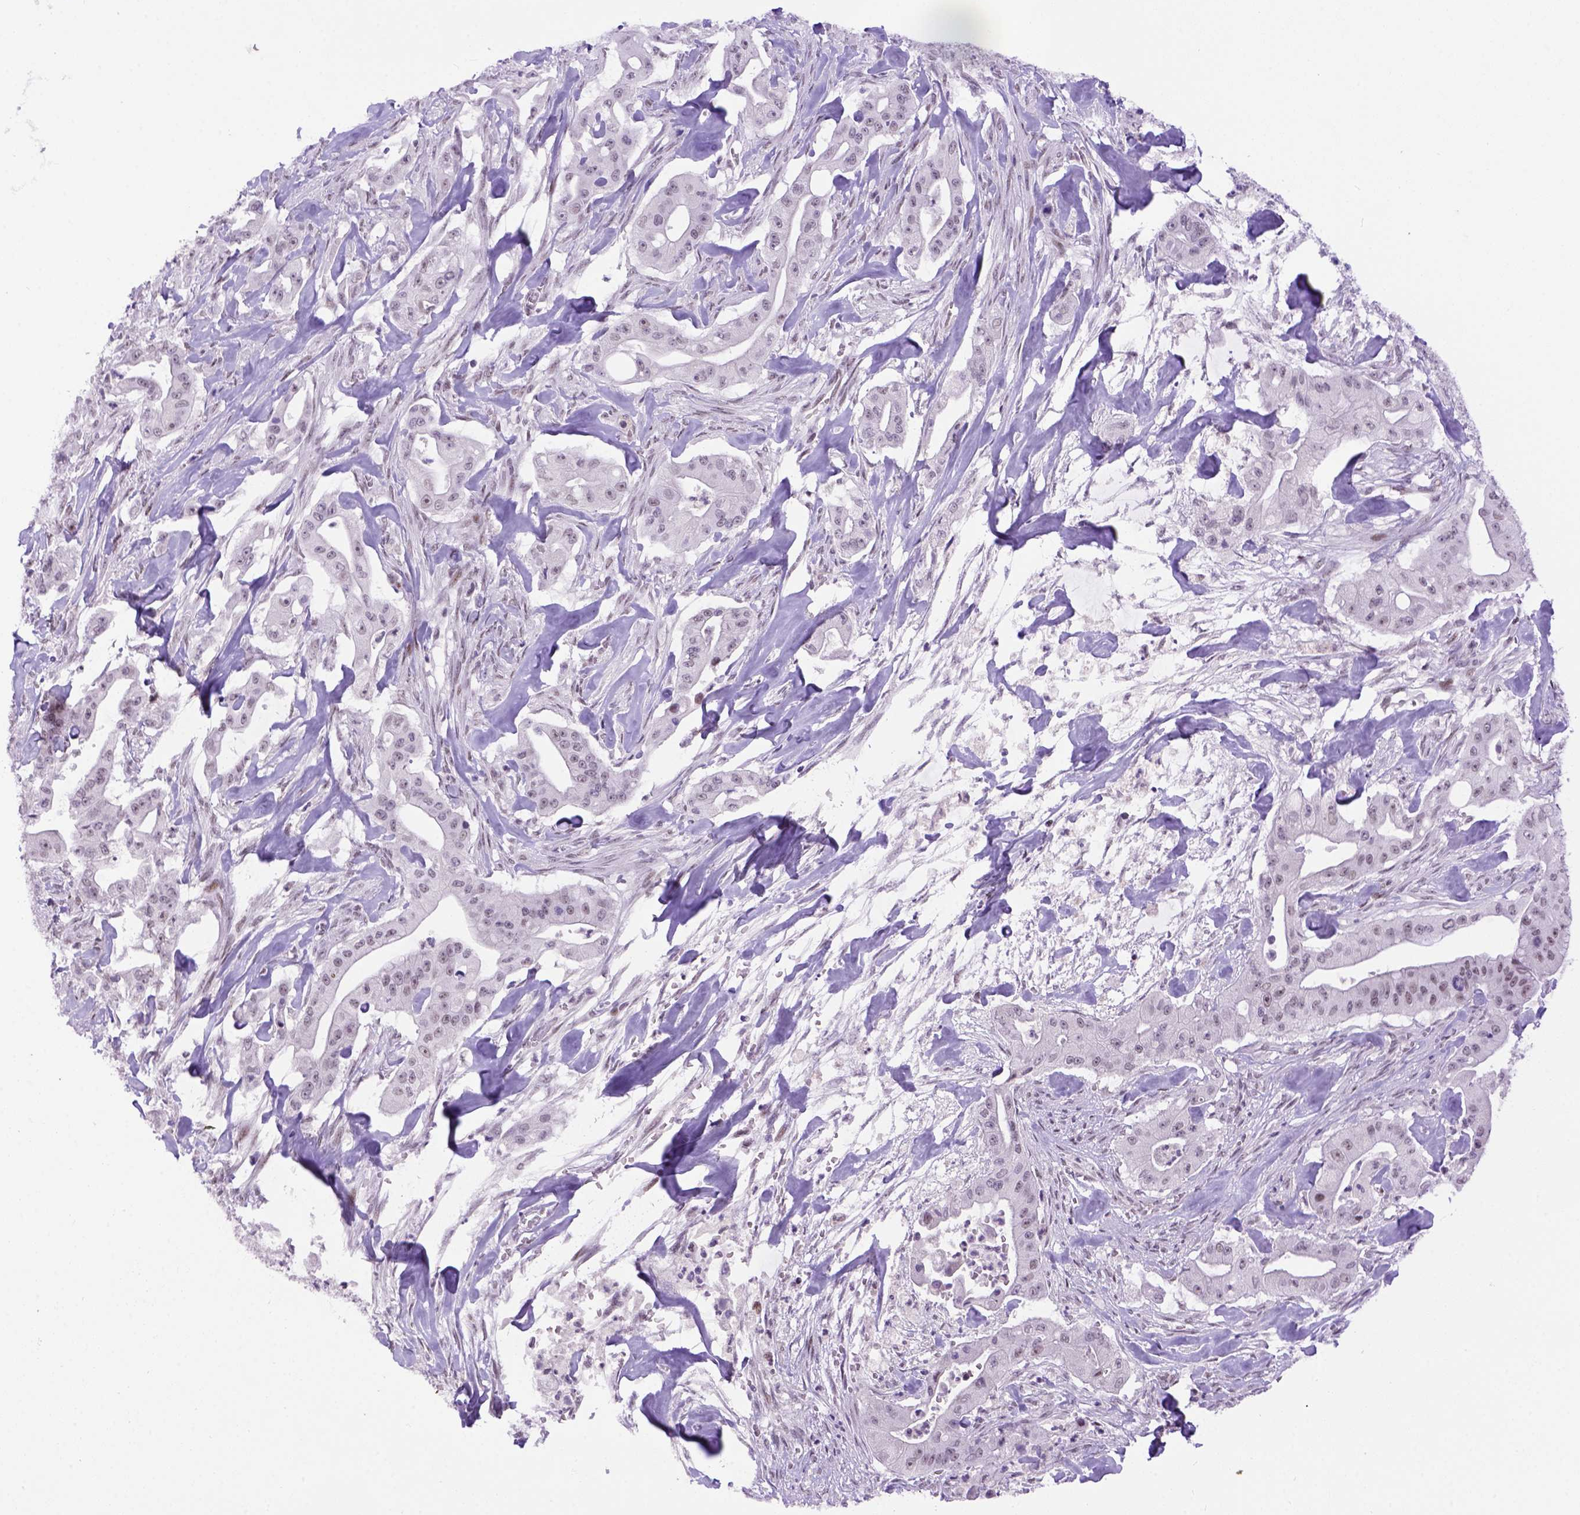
{"staining": {"intensity": "negative", "quantity": "none", "location": "none"}, "tissue": "pancreatic cancer", "cell_type": "Tumor cells", "image_type": "cancer", "snomed": [{"axis": "morphology", "description": "Normal tissue, NOS"}, {"axis": "morphology", "description": "Inflammation, NOS"}, {"axis": "morphology", "description": "Adenocarcinoma, NOS"}, {"axis": "topography", "description": "Pancreas"}], "caption": "Pancreatic cancer stained for a protein using immunohistochemistry (IHC) shows no staining tumor cells.", "gene": "TBPL1", "patient": {"sex": "male", "age": 57}}